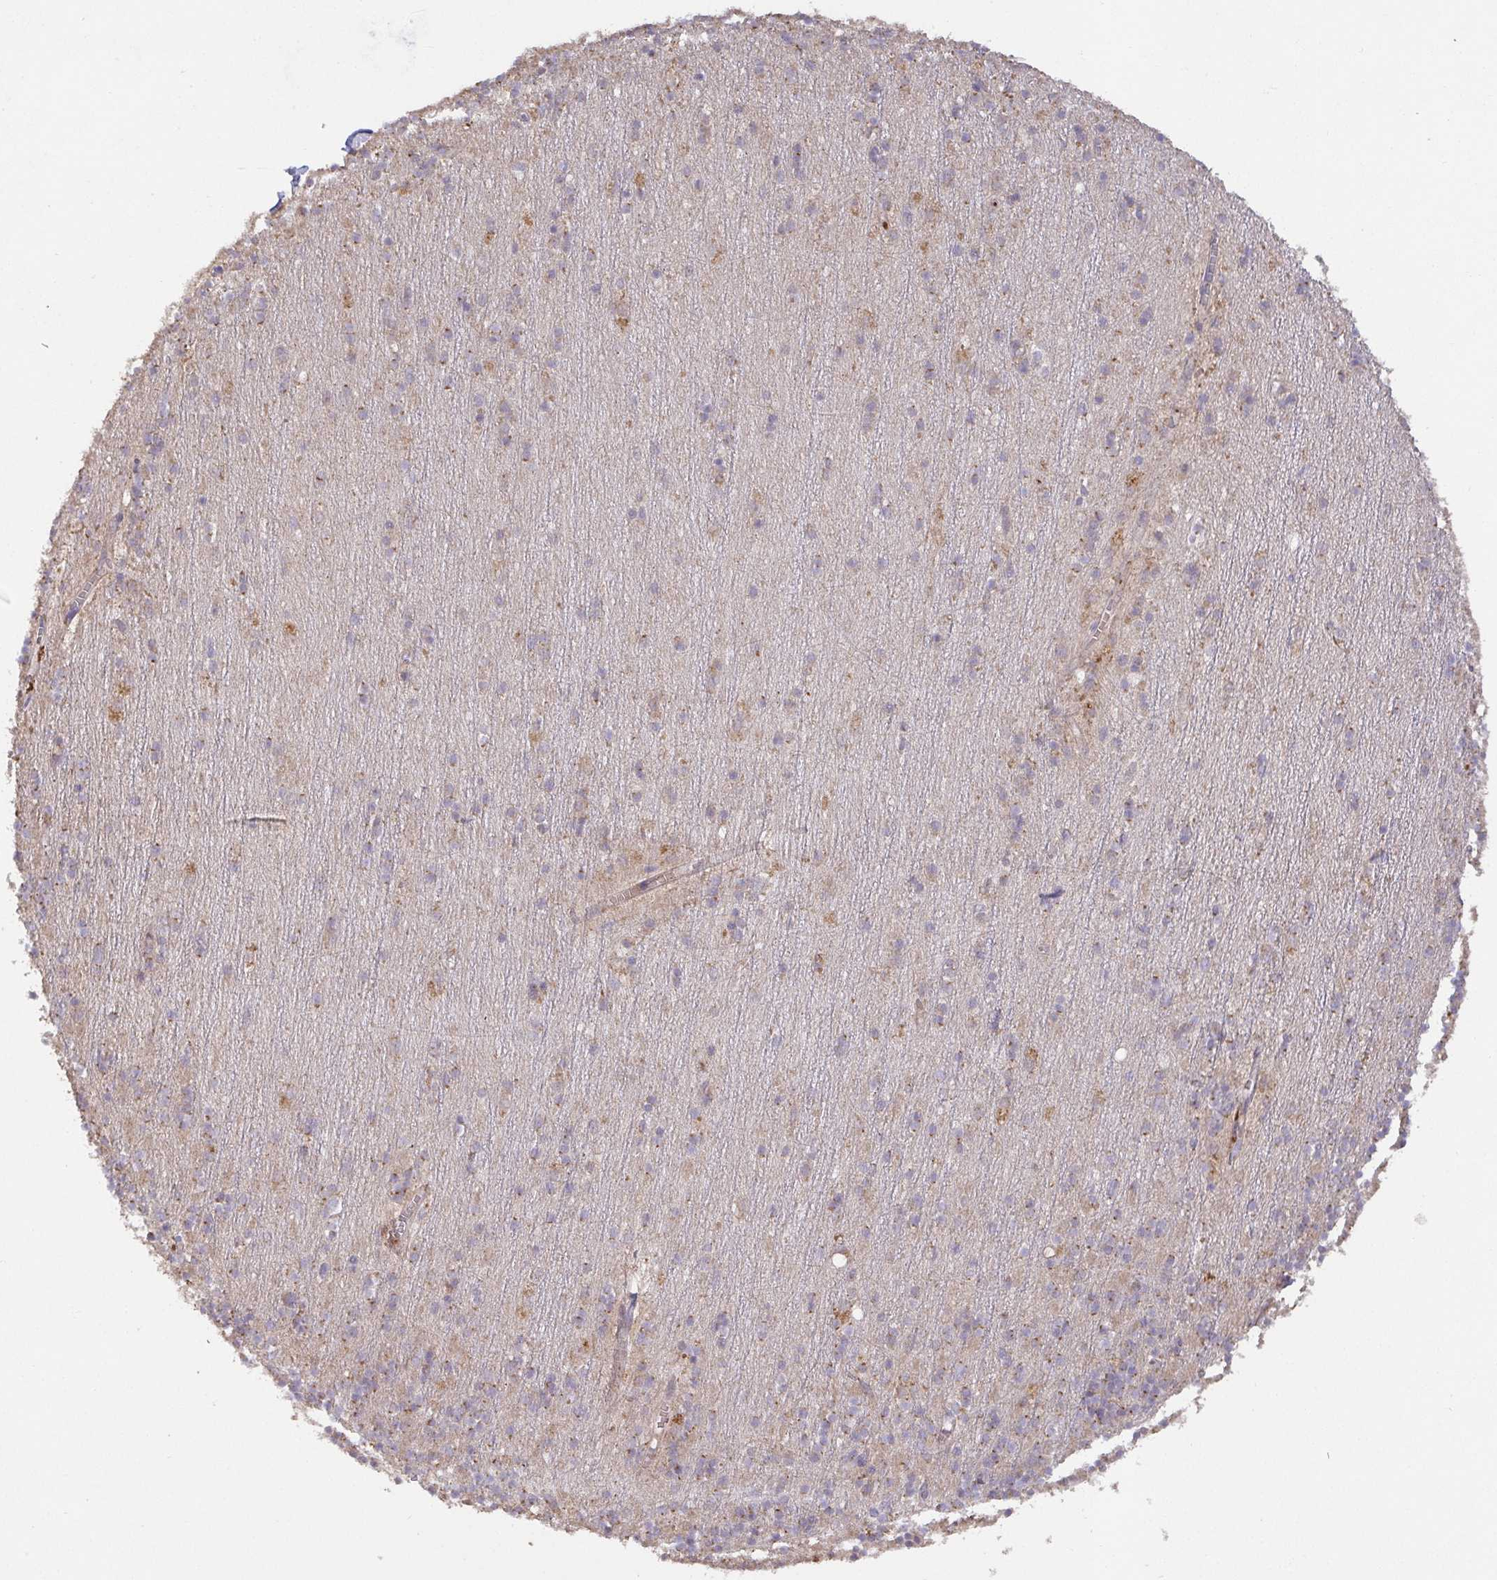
{"staining": {"intensity": "moderate", "quantity": "25%-75%", "location": "cytoplasmic/membranous"}, "tissue": "cerebellum", "cell_type": "Cells in granular layer", "image_type": "normal", "snomed": [{"axis": "morphology", "description": "Normal tissue, NOS"}, {"axis": "topography", "description": "Cerebellum"}], "caption": "High-power microscopy captured an IHC photomicrograph of unremarkable cerebellum, revealing moderate cytoplasmic/membranous staining in approximately 25%-75% of cells in granular layer.", "gene": "TM9SF4", "patient": {"sex": "male", "age": 54}}